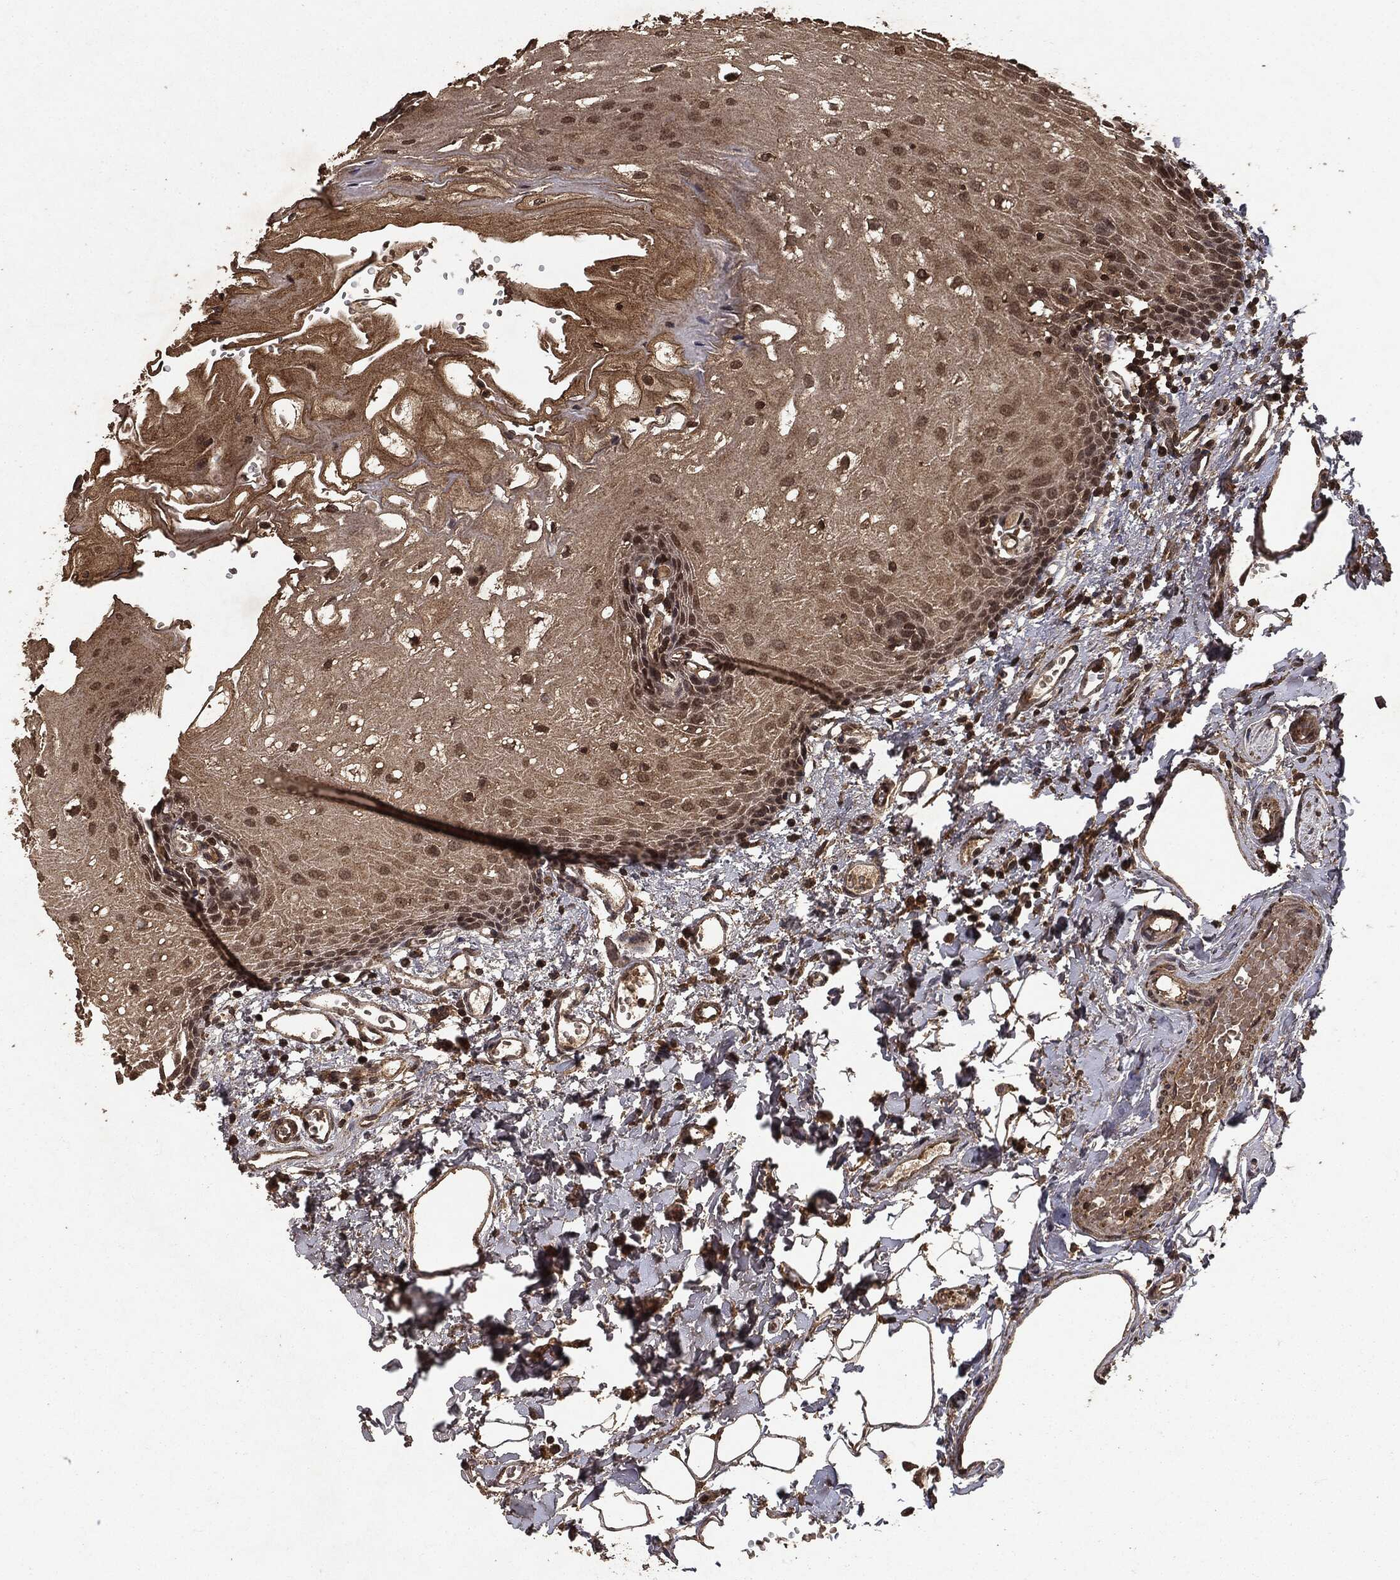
{"staining": {"intensity": "moderate", "quantity": "25%-75%", "location": "cytoplasmic/membranous"}, "tissue": "oral mucosa", "cell_type": "Squamous epithelial cells", "image_type": "normal", "snomed": [{"axis": "morphology", "description": "Normal tissue, NOS"}, {"axis": "morphology", "description": "Squamous cell carcinoma, NOS"}, {"axis": "topography", "description": "Oral tissue"}, {"axis": "topography", "description": "Head-Neck"}], "caption": "About 25%-75% of squamous epithelial cells in normal human oral mucosa display moderate cytoplasmic/membranous protein expression as visualized by brown immunohistochemical staining.", "gene": "NME1", "patient": {"sex": "female", "age": 70}}